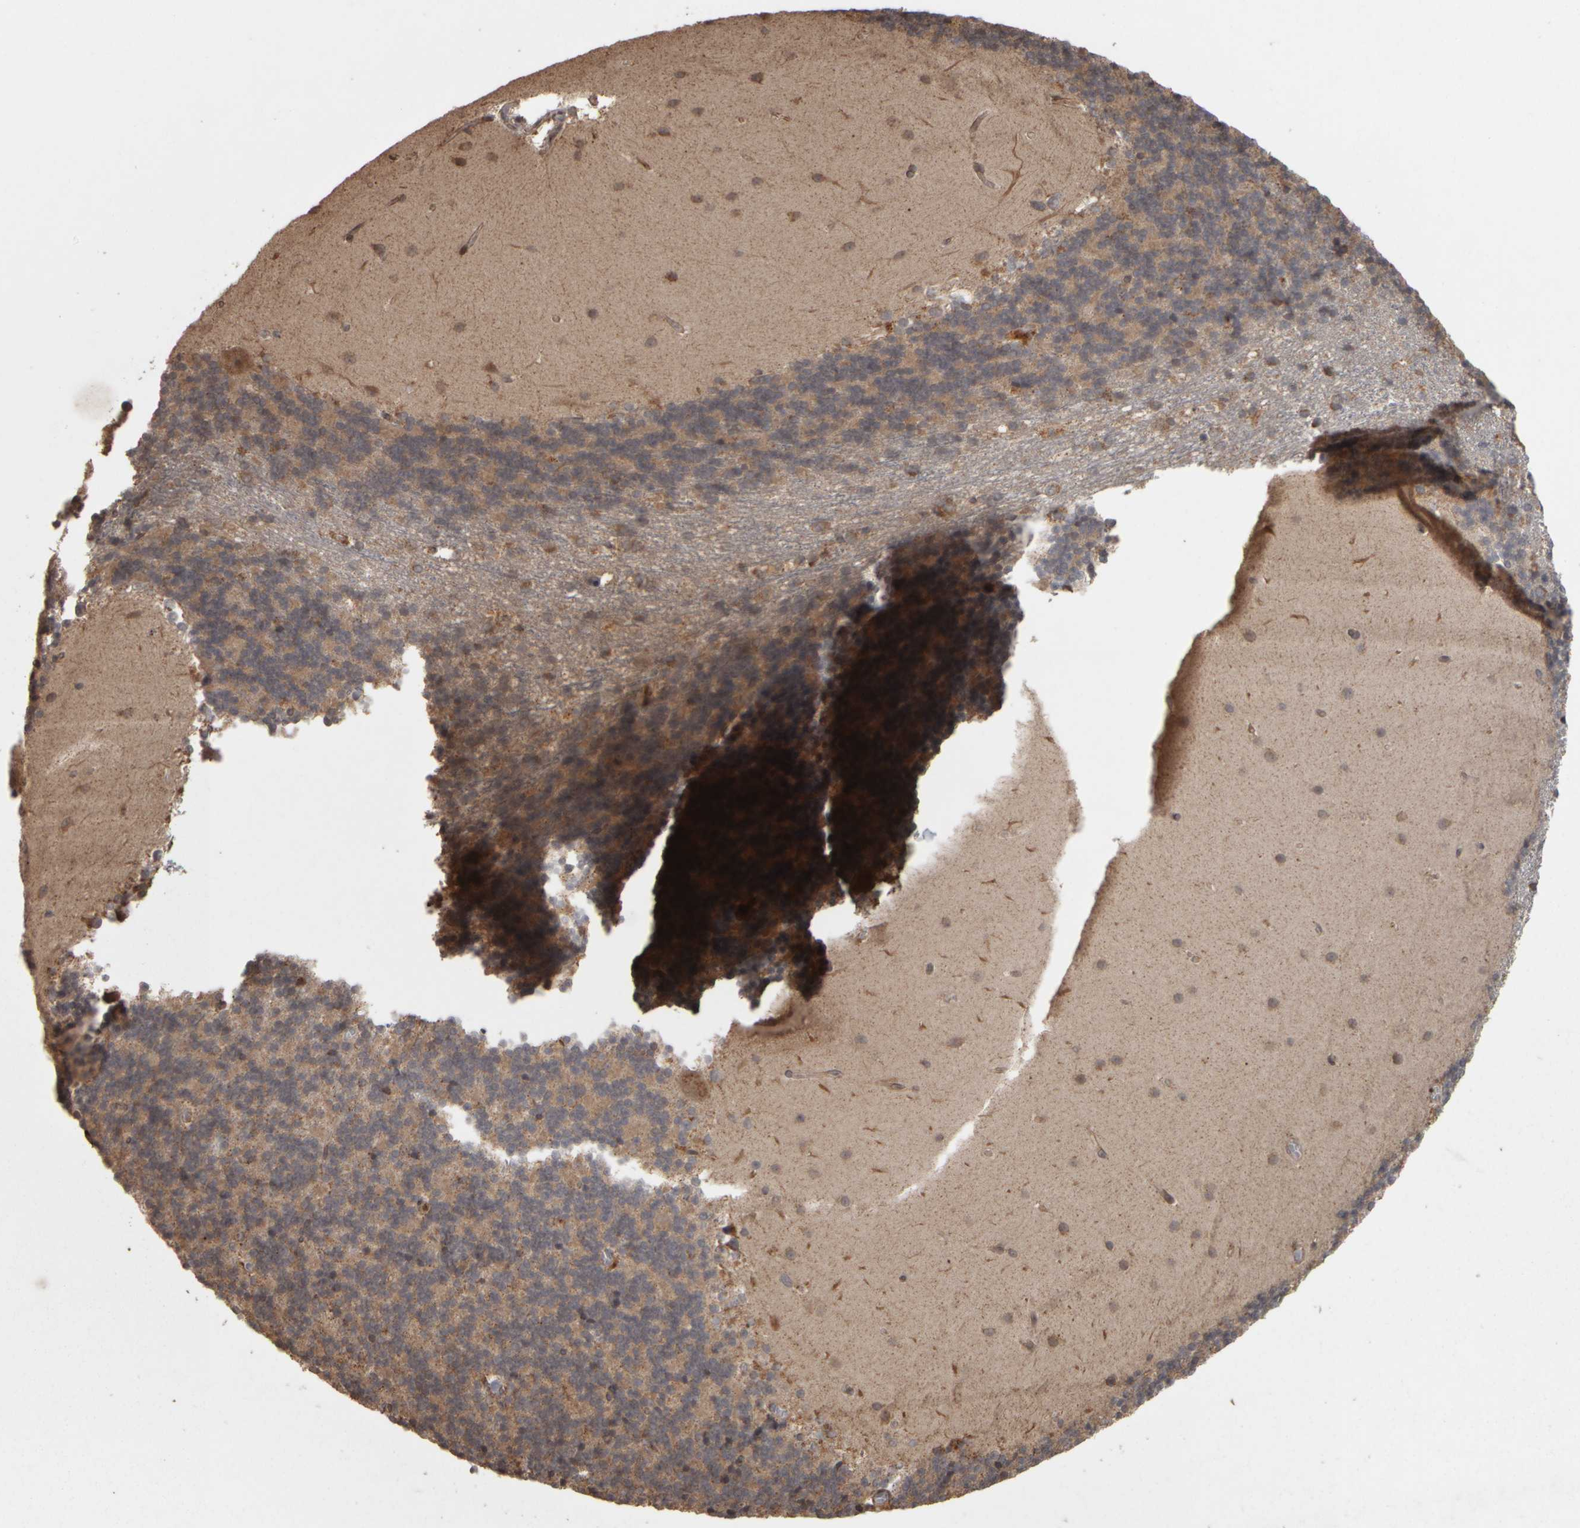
{"staining": {"intensity": "moderate", "quantity": ">75%", "location": "cytoplasmic/membranous"}, "tissue": "cerebellum", "cell_type": "Cells in granular layer", "image_type": "normal", "snomed": [{"axis": "morphology", "description": "Normal tissue, NOS"}, {"axis": "topography", "description": "Cerebellum"}], "caption": "Cerebellum was stained to show a protein in brown. There is medium levels of moderate cytoplasmic/membranous staining in about >75% of cells in granular layer.", "gene": "AGBL3", "patient": {"sex": "female", "age": 19}}